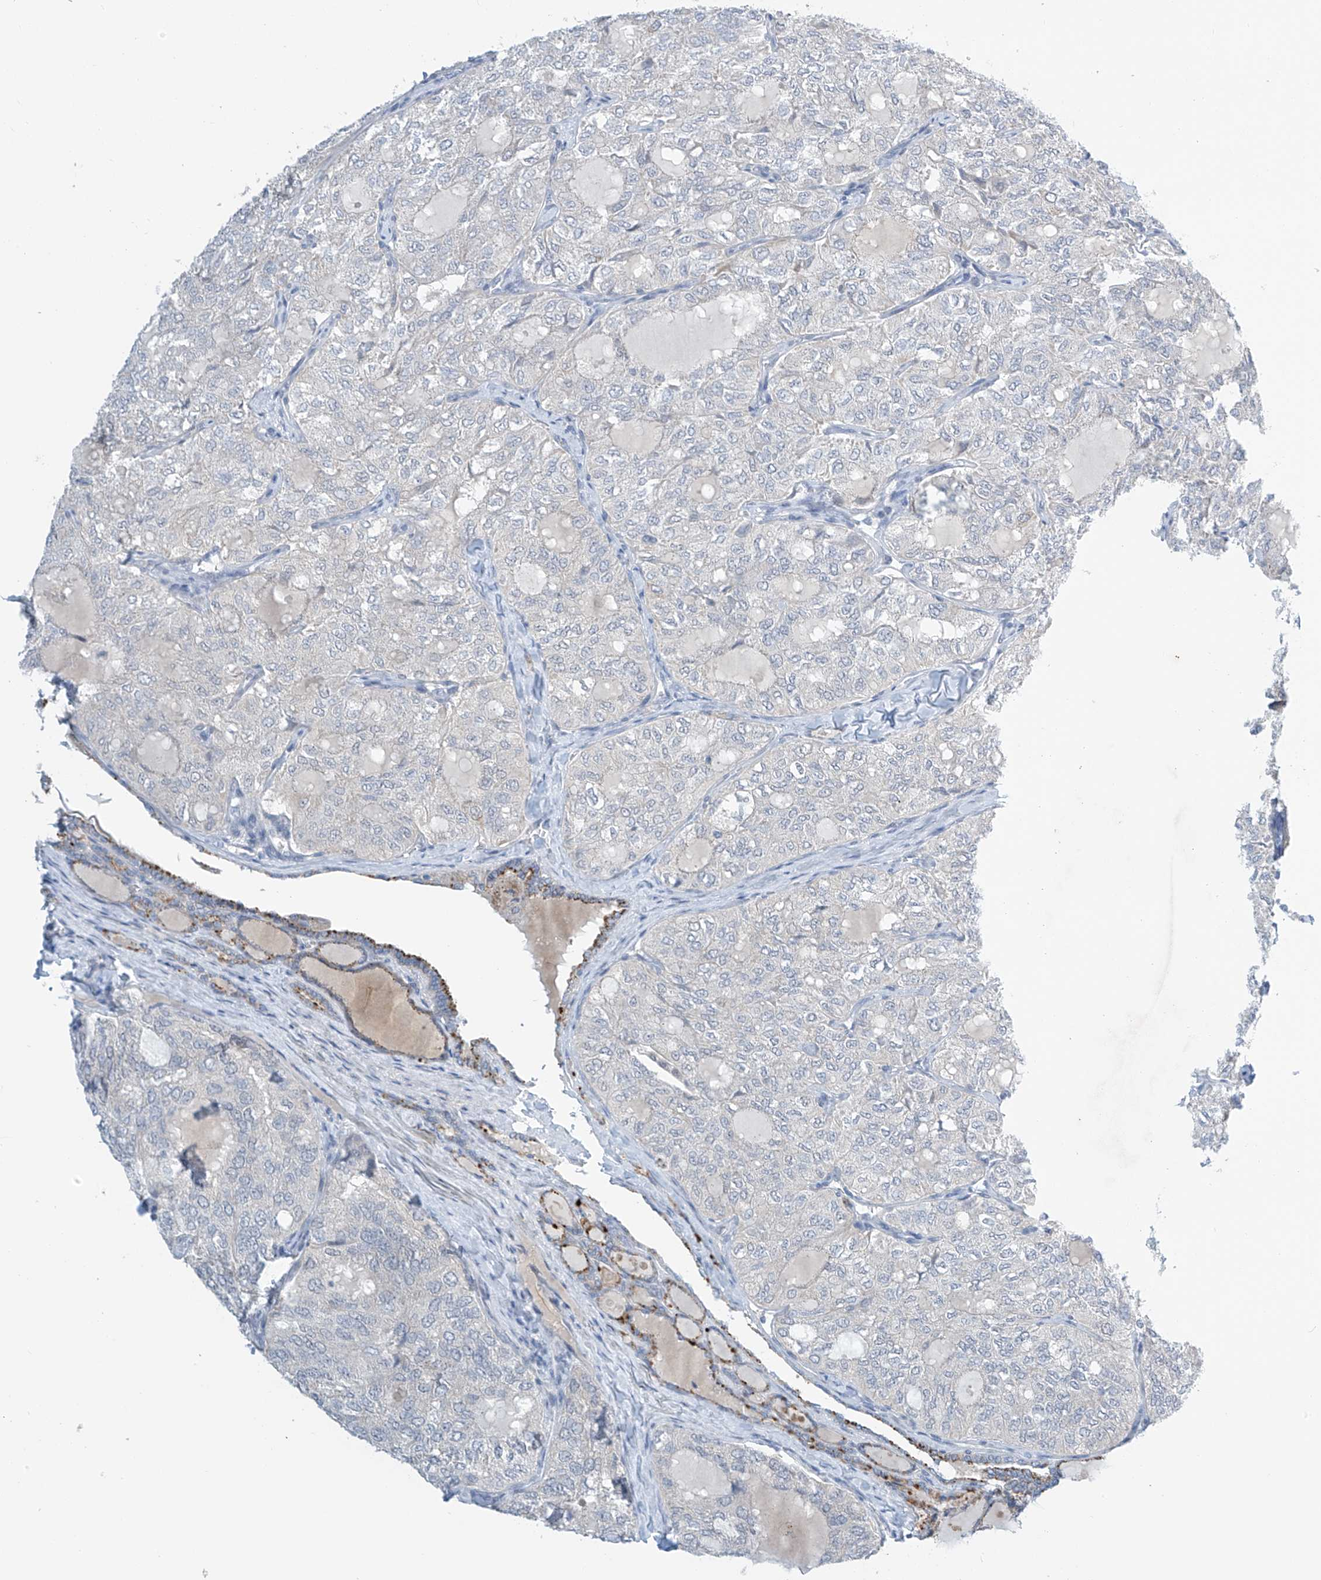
{"staining": {"intensity": "negative", "quantity": "none", "location": "none"}, "tissue": "thyroid cancer", "cell_type": "Tumor cells", "image_type": "cancer", "snomed": [{"axis": "morphology", "description": "Follicular adenoma carcinoma, NOS"}, {"axis": "topography", "description": "Thyroid gland"}], "caption": "IHC image of neoplastic tissue: follicular adenoma carcinoma (thyroid) stained with DAB displays no significant protein positivity in tumor cells.", "gene": "APLF", "patient": {"sex": "male", "age": 75}}